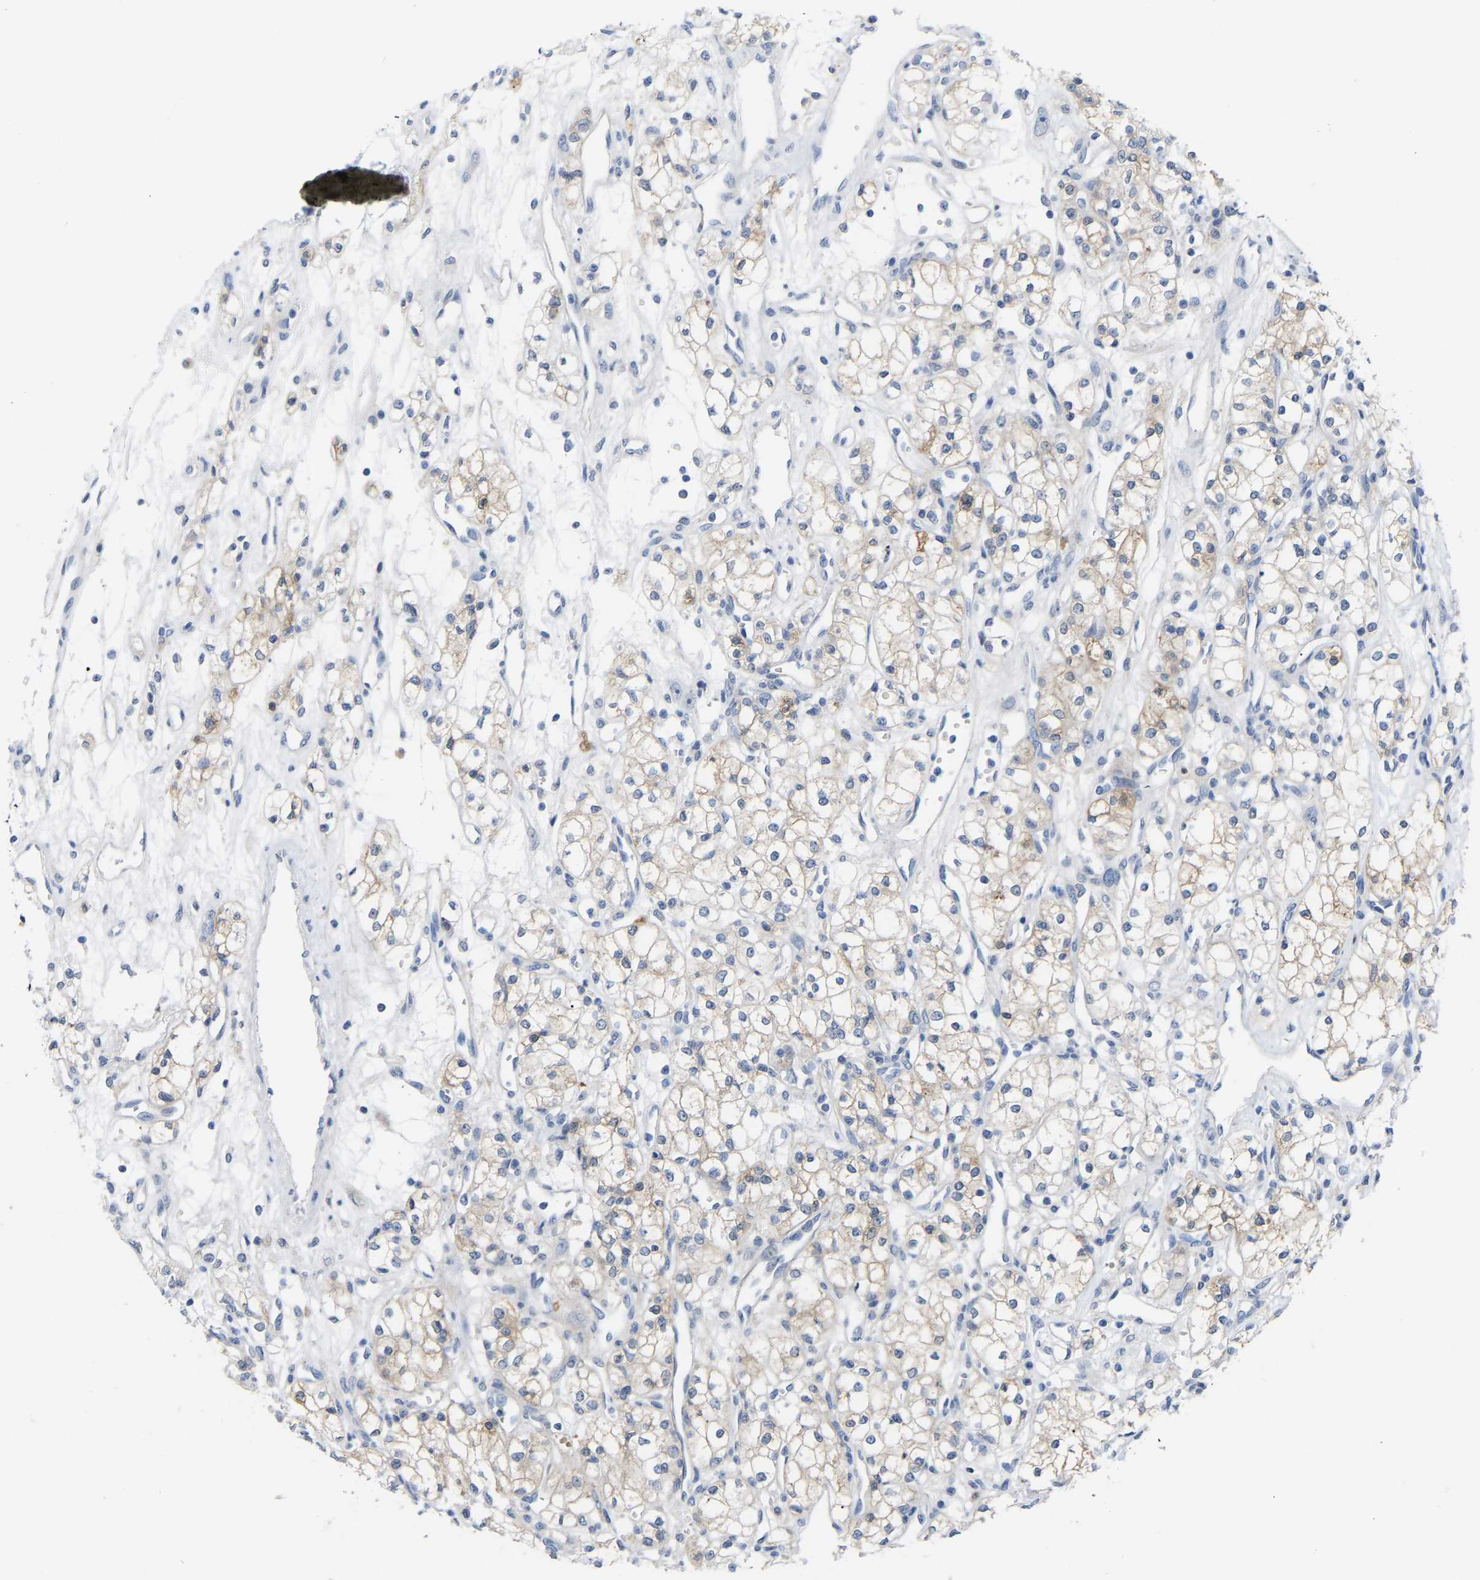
{"staining": {"intensity": "weak", "quantity": "25%-75%", "location": "cytoplasmic/membranous"}, "tissue": "renal cancer", "cell_type": "Tumor cells", "image_type": "cancer", "snomed": [{"axis": "morphology", "description": "Adenocarcinoma, NOS"}, {"axis": "topography", "description": "Kidney"}], "caption": "This photomicrograph reveals IHC staining of renal cancer (adenocarcinoma), with low weak cytoplasmic/membranous staining in about 25%-75% of tumor cells.", "gene": "ABTB2", "patient": {"sex": "male", "age": 59}}